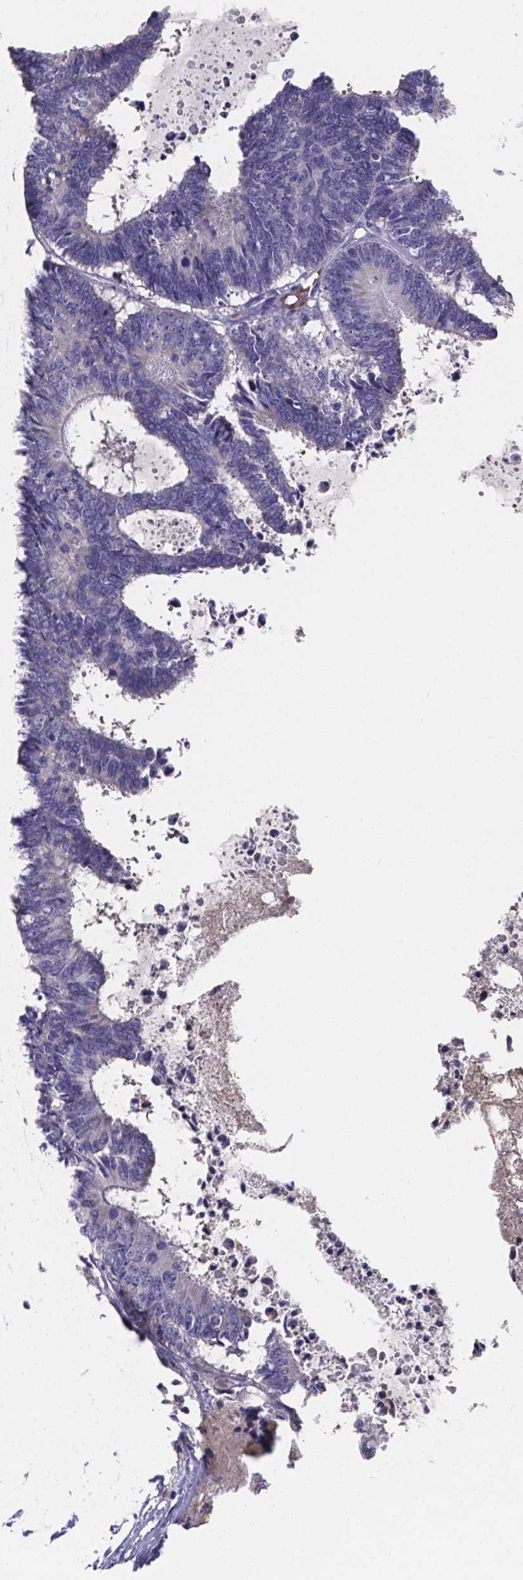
{"staining": {"intensity": "negative", "quantity": "none", "location": "none"}, "tissue": "colorectal cancer", "cell_type": "Tumor cells", "image_type": "cancer", "snomed": [{"axis": "morphology", "description": "Adenocarcinoma, NOS"}, {"axis": "topography", "description": "Colon"}, {"axis": "topography", "description": "Rectum"}], "caption": "Colorectal adenocarcinoma was stained to show a protein in brown. There is no significant staining in tumor cells.", "gene": "GABRA3", "patient": {"sex": "male", "age": 57}}